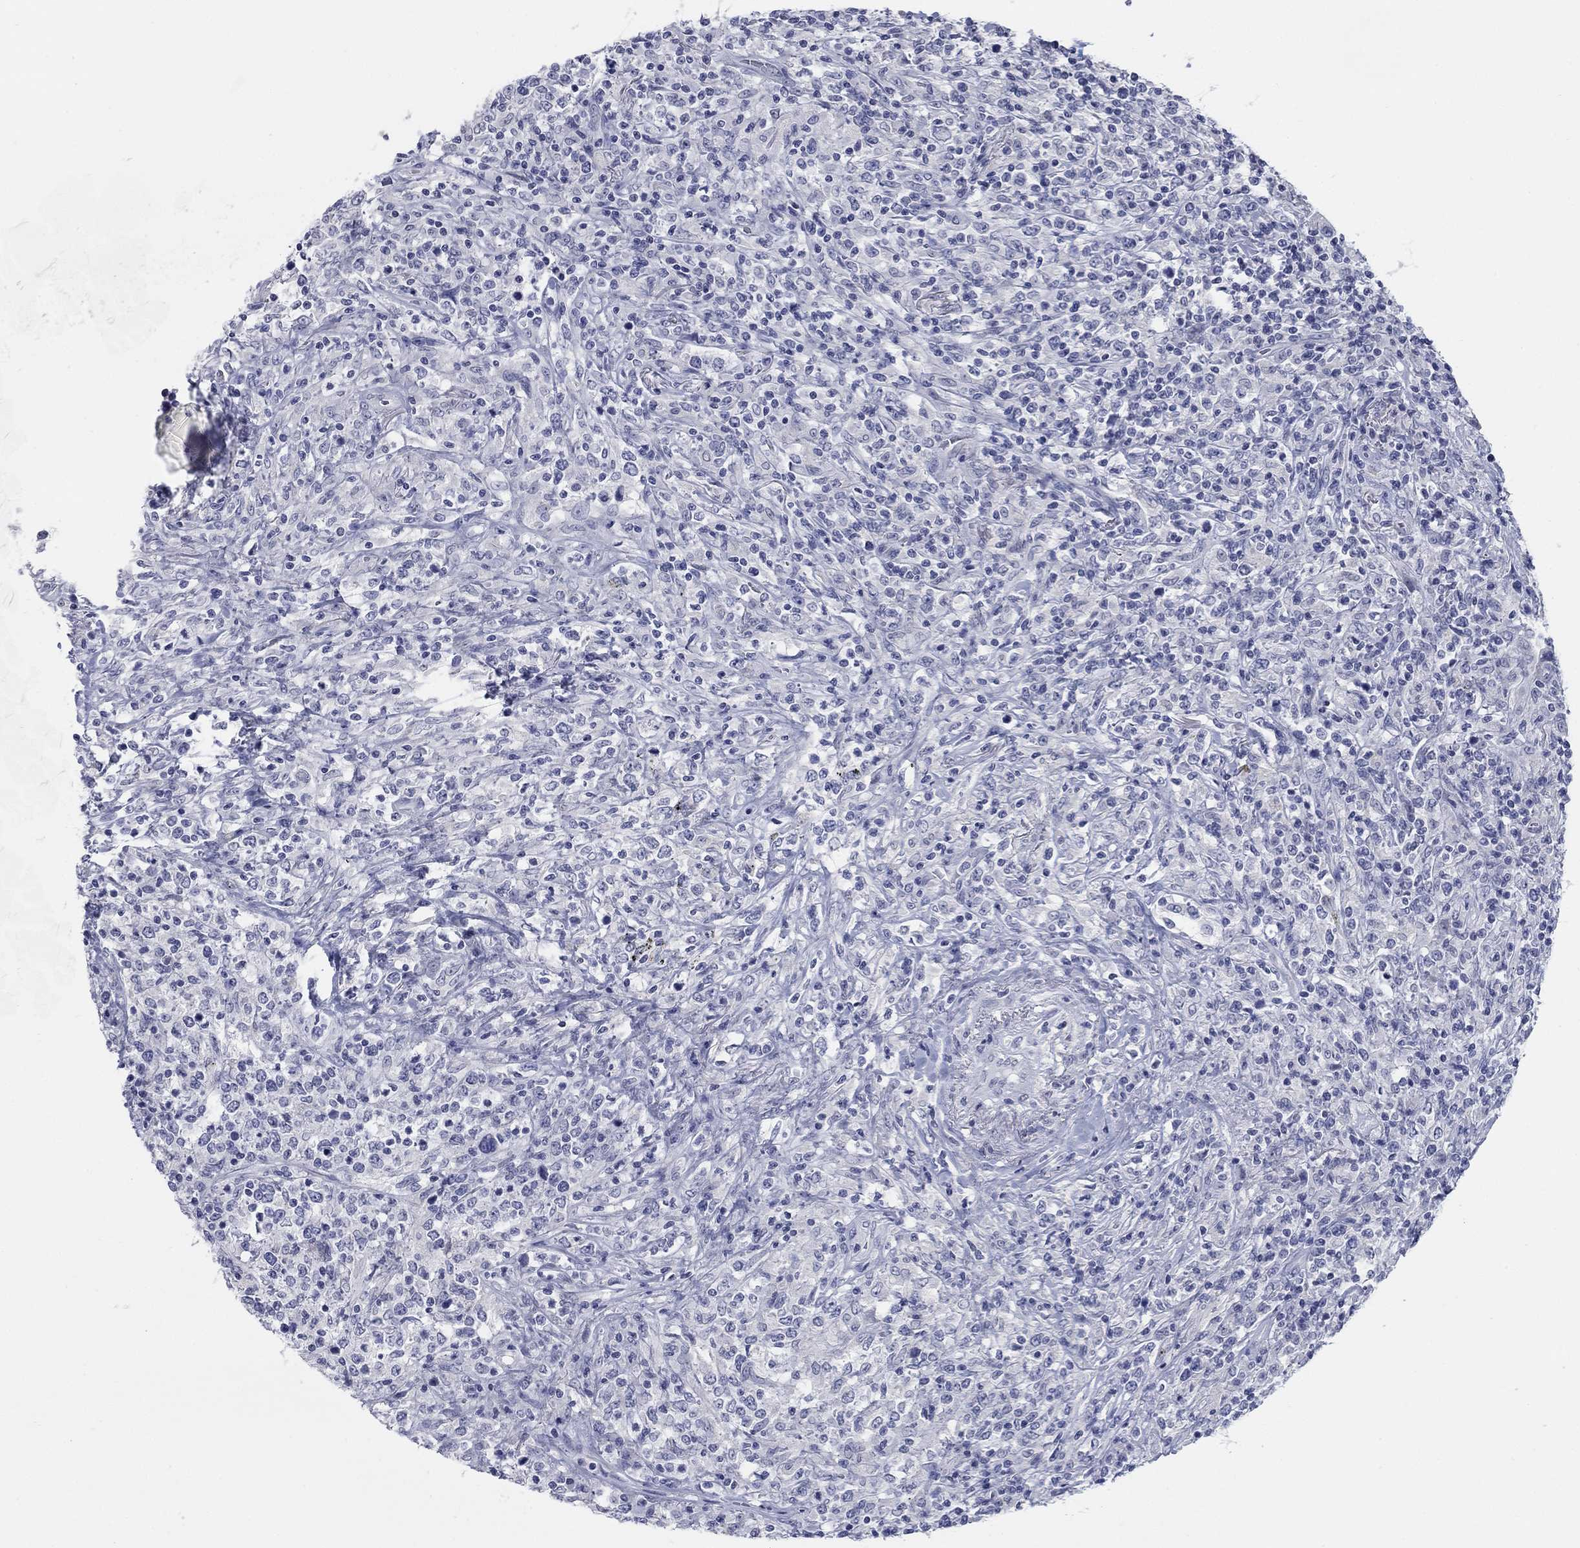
{"staining": {"intensity": "negative", "quantity": "none", "location": "none"}, "tissue": "lymphoma", "cell_type": "Tumor cells", "image_type": "cancer", "snomed": [{"axis": "morphology", "description": "Malignant lymphoma, non-Hodgkin's type, High grade"}, {"axis": "topography", "description": "Lung"}], "caption": "Malignant lymphoma, non-Hodgkin's type (high-grade) was stained to show a protein in brown. There is no significant positivity in tumor cells. The staining is performed using DAB brown chromogen with nuclei counter-stained in using hematoxylin.", "gene": "ATP6V1G2", "patient": {"sex": "male", "age": 79}}